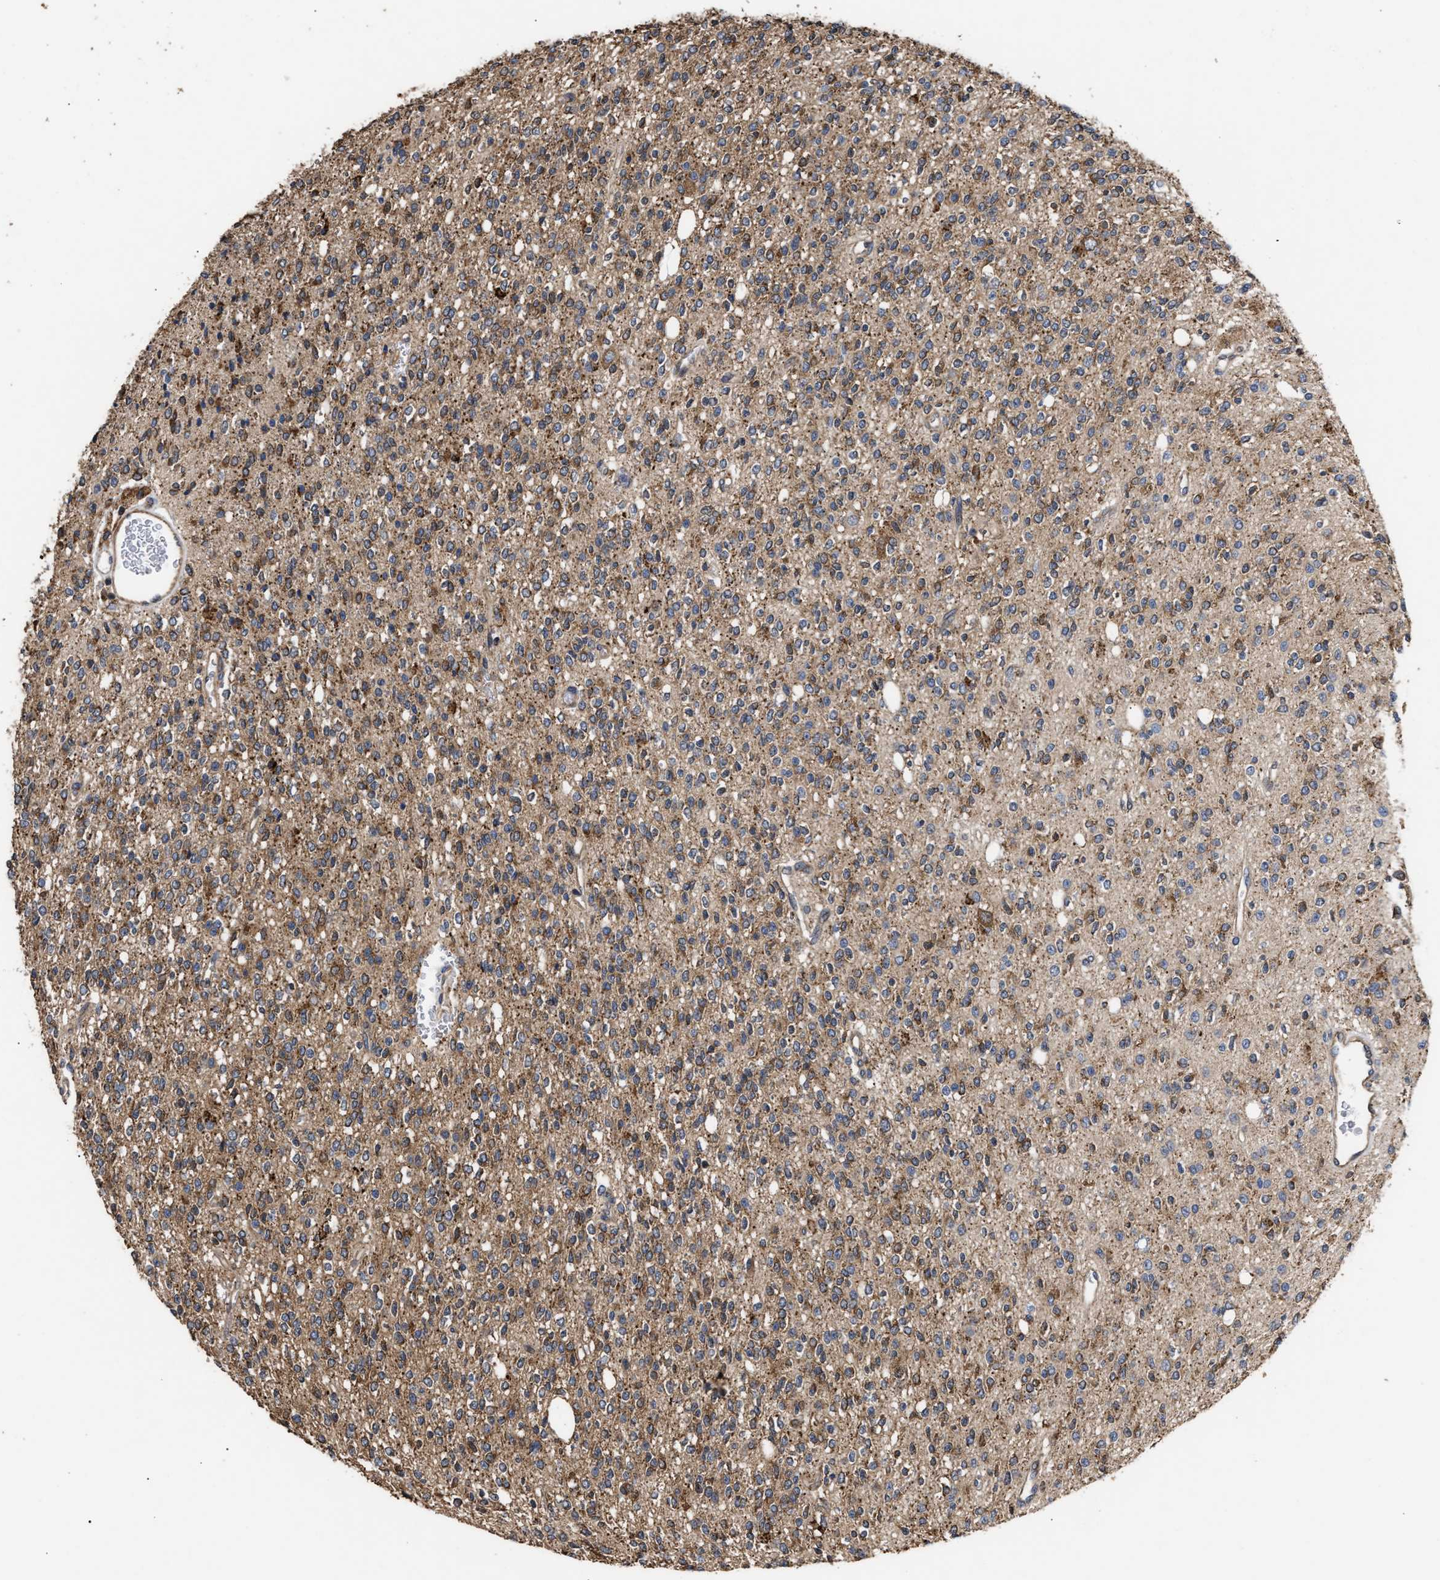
{"staining": {"intensity": "moderate", "quantity": "<25%", "location": "cytoplasmic/membranous"}, "tissue": "glioma", "cell_type": "Tumor cells", "image_type": "cancer", "snomed": [{"axis": "morphology", "description": "Glioma, malignant, High grade"}, {"axis": "topography", "description": "Brain"}], "caption": "Malignant glioma (high-grade) stained with IHC exhibits moderate cytoplasmic/membranous staining in about <25% of tumor cells. The protein is stained brown, and the nuclei are stained in blue (DAB IHC with brightfield microscopy, high magnification).", "gene": "GOSR1", "patient": {"sex": "male", "age": 34}}